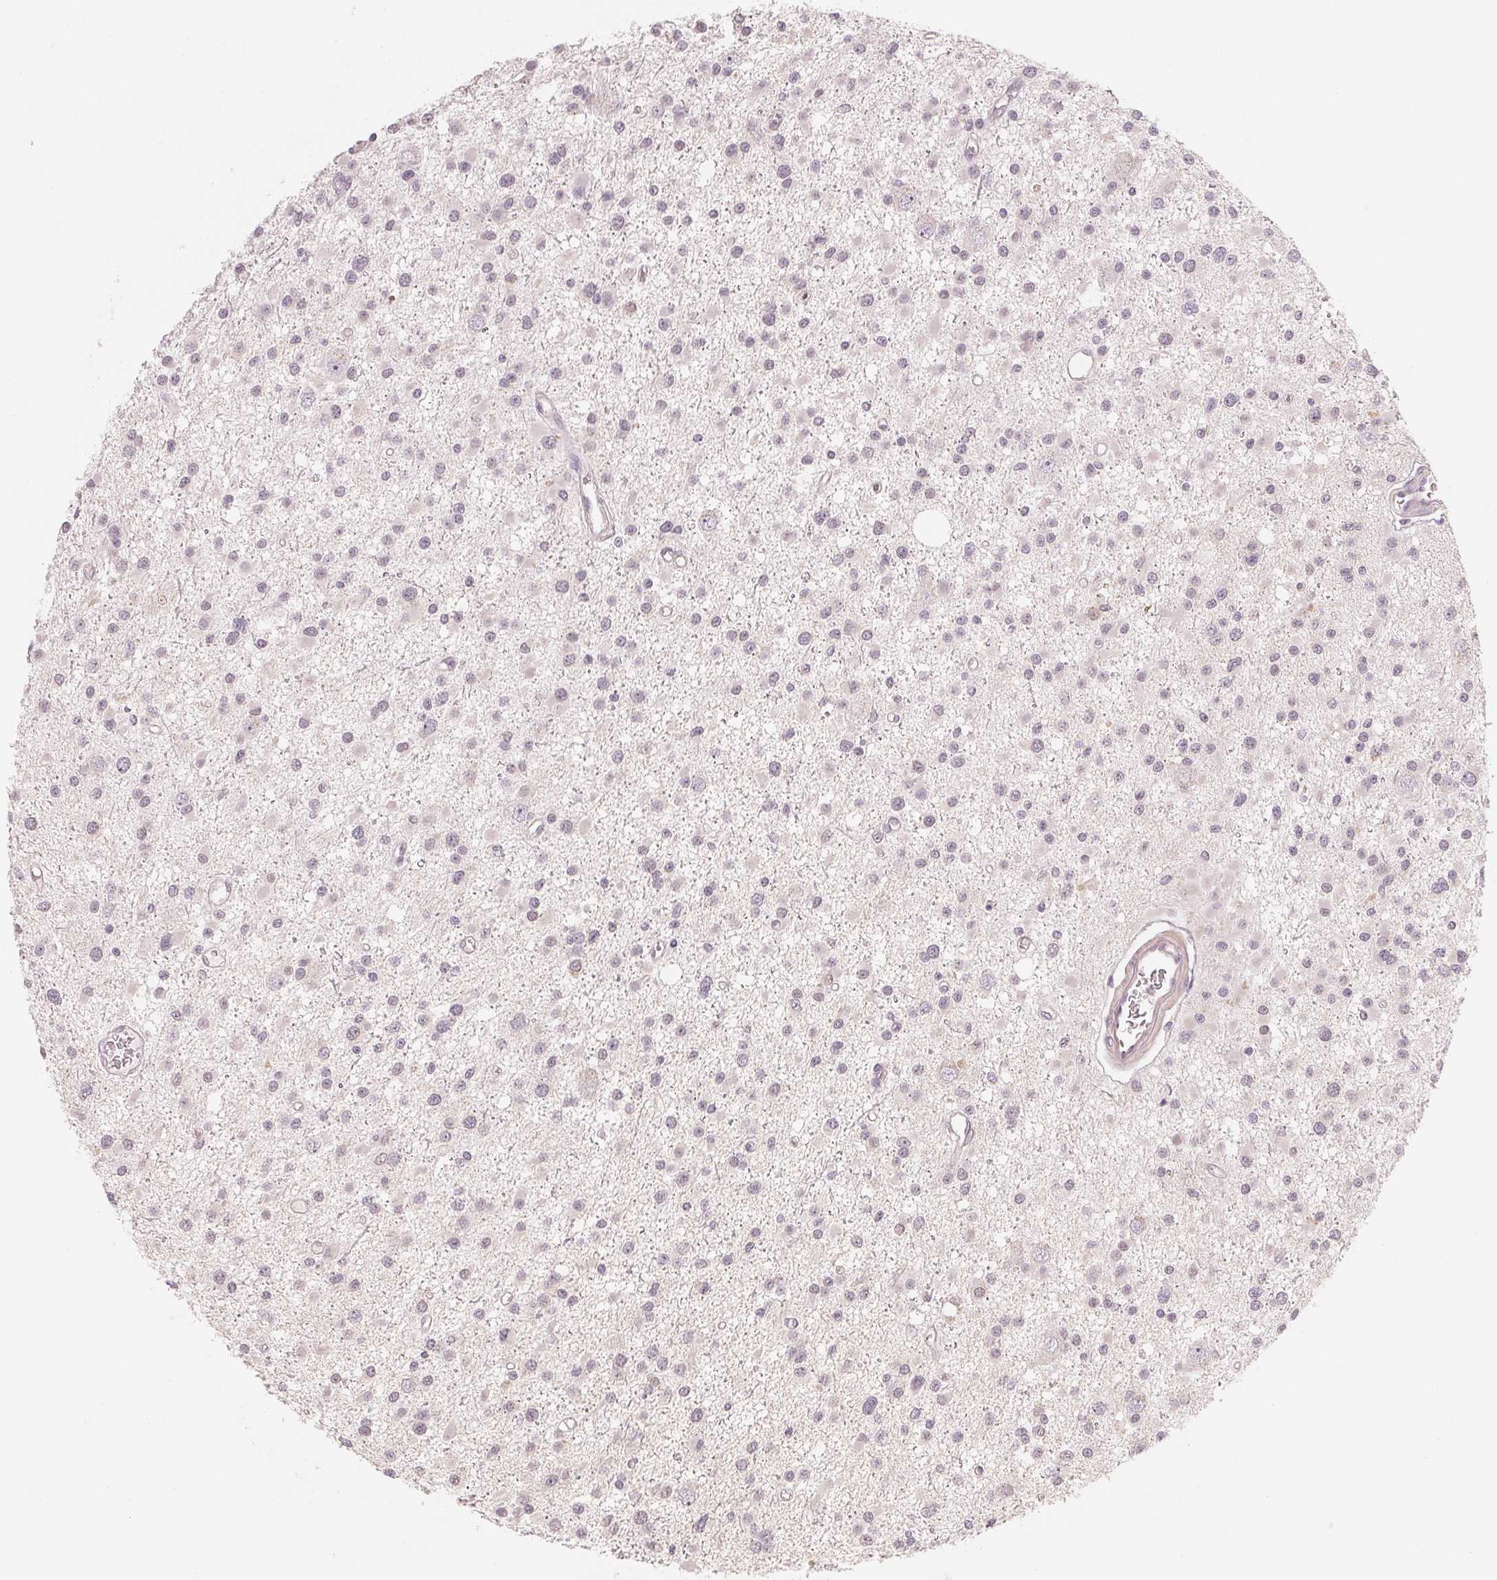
{"staining": {"intensity": "negative", "quantity": "none", "location": "none"}, "tissue": "glioma", "cell_type": "Tumor cells", "image_type": "cancer", "snomed": [{"axis": "morphology", "description": "Glioma, malignant, High grade"}, {"axis": "topography", "description": "Brain"}], "caption": "Immunohistochemistry (IHC) histopathology image of neoplastic tissue: glioma stained with DAB exhibits no significant protein staining in tumor cells.", "gene": "DENND2C", "patient": {"sex": "male", "age": 54}}